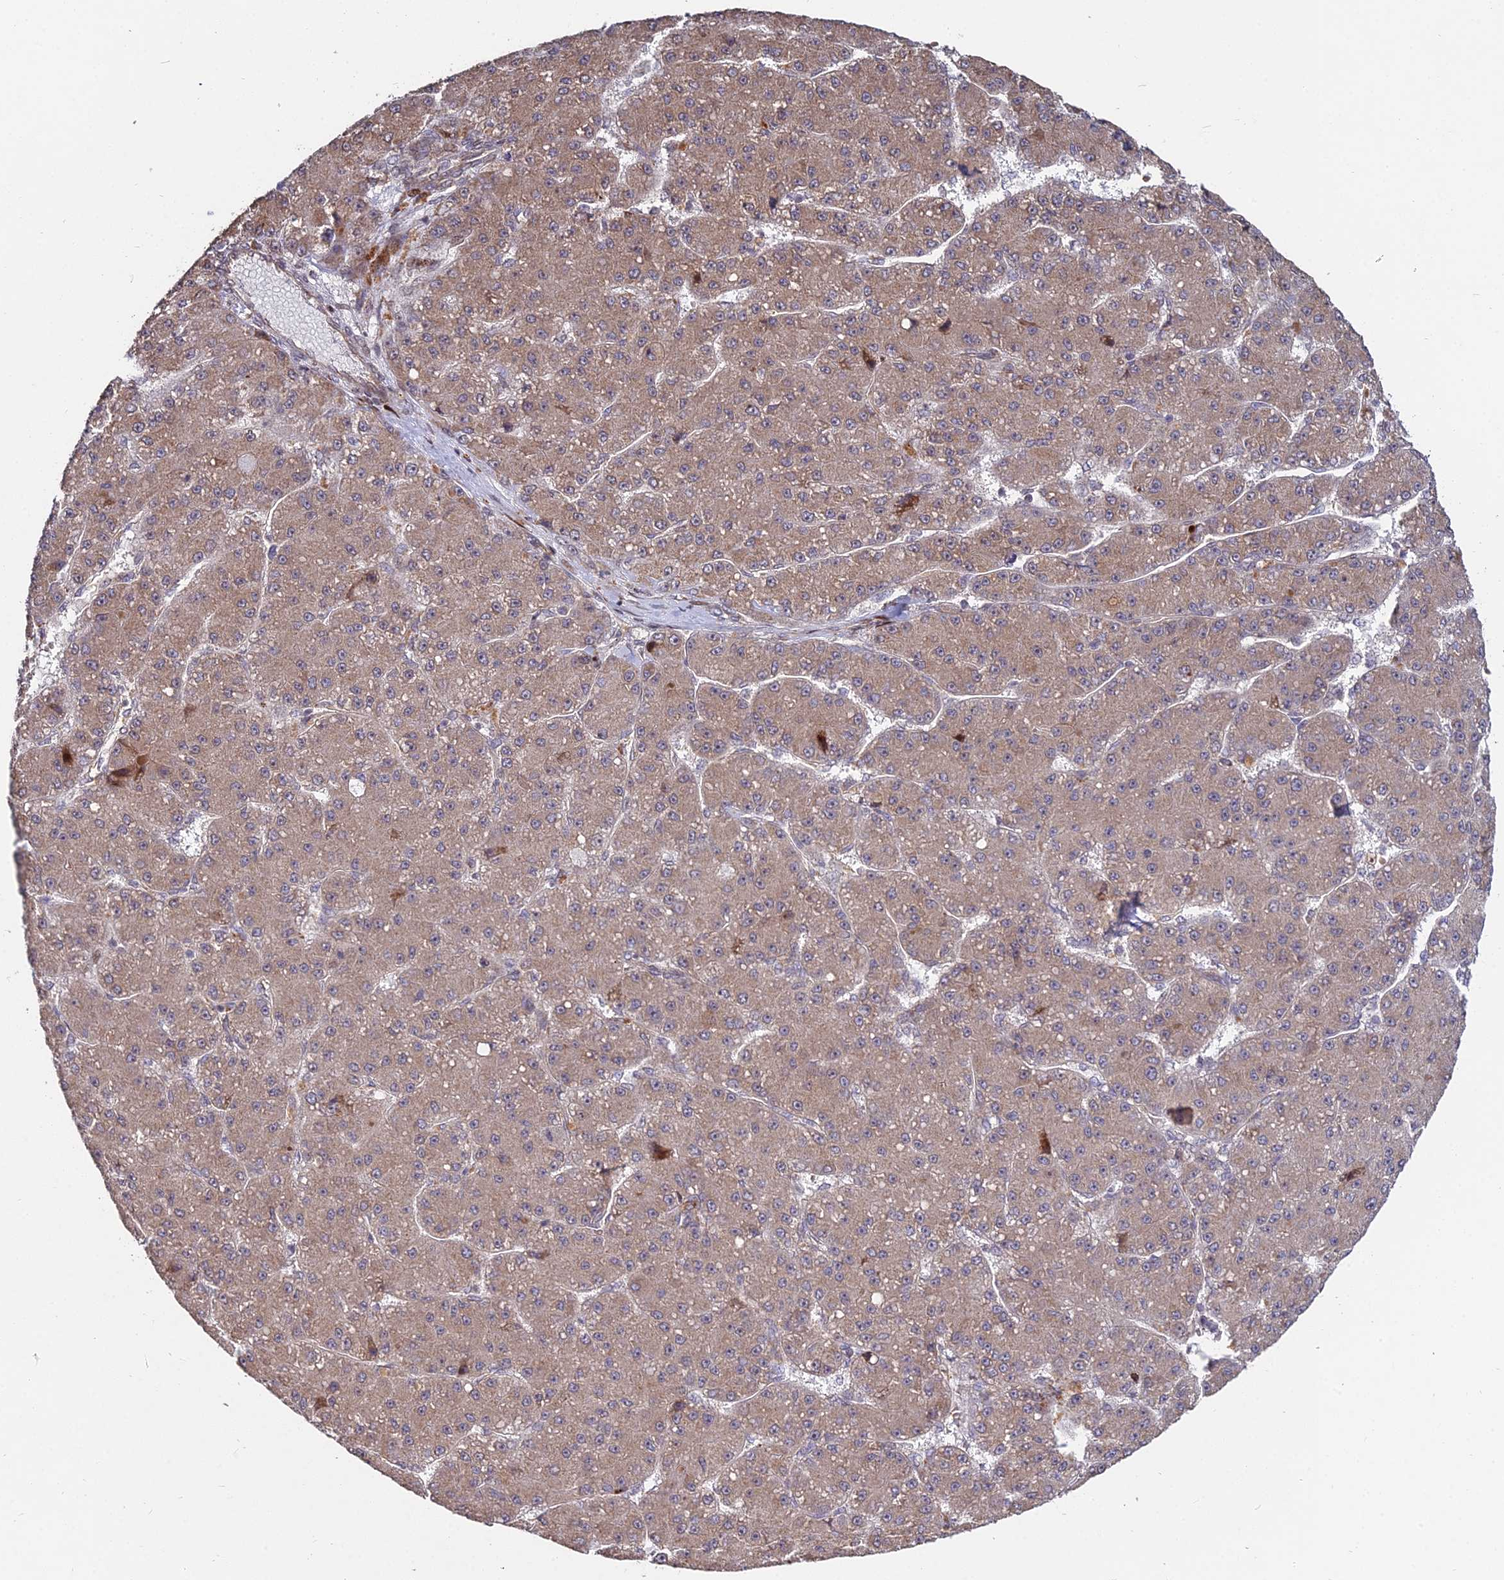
{"staining": {"intensity": "moderate", "quantity": ">75%", "location": "cytoplasmic/membranous"}, "tissue": "liver cancer", "cell_type": "Tumor cells", "image_type": "cancer", "snomed": [{"axis": "morphology", "description": "Carcinoma, Hepatocellular, NOS"}, {"axis": "topography", "description": "Liver"}], "caption": "Moderate cytoplasmic/membranous expression is identified in approximately >75% of tumor cells in liver cancer.", "gene": "RBMS2", "patient": {"sex": "male", "age": 67}}